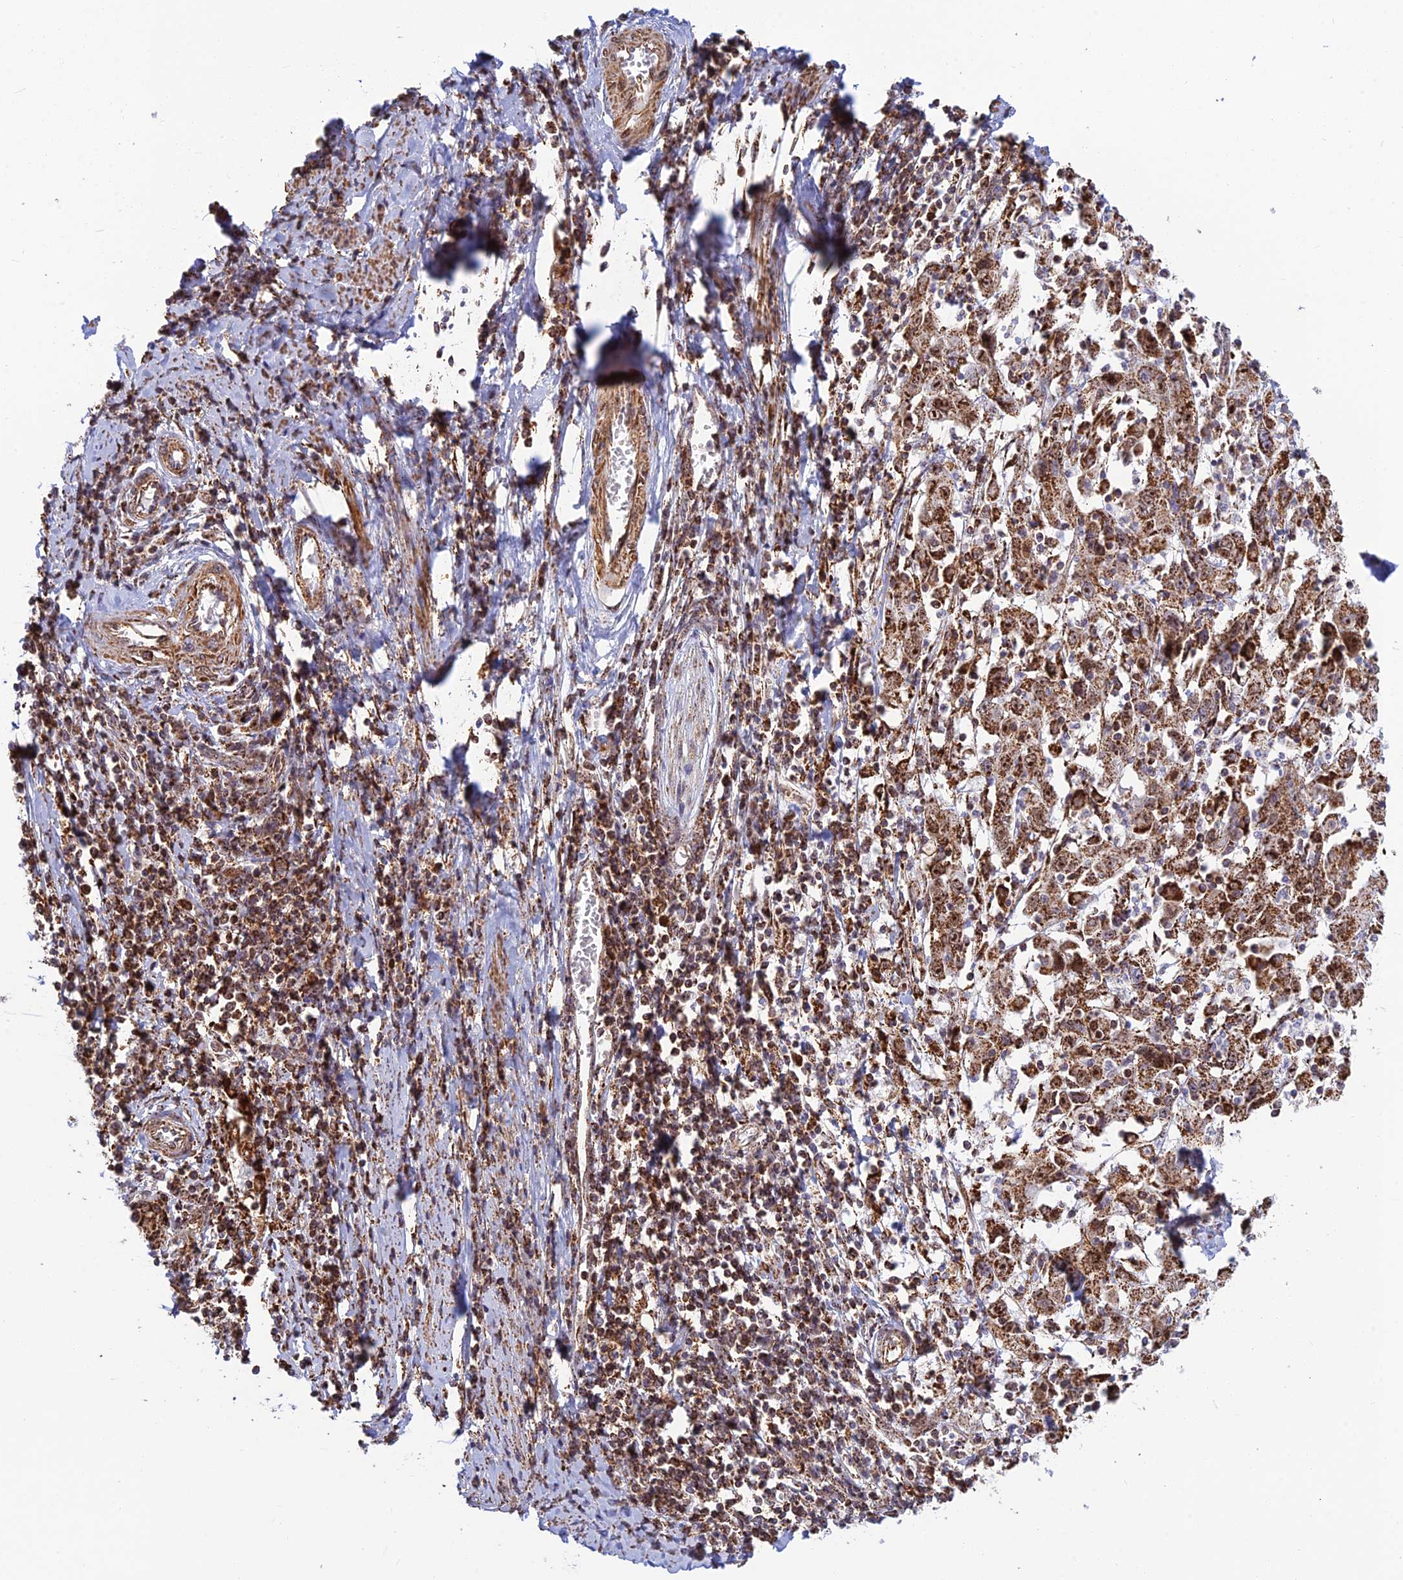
{"staining": {"intensity": "moderate", "quantity": ">75%", "location": "cytoplasmic/membranous"}, "tissue": "cervical cancer", "cell_type": "Tumor cells", "image_type": "cancer", "snomed": [{"axis": "morphology", "description": "Squamous cell carcinoma, NOS"}, {"axis": "topography", "description": "Cervix"}], "caption": "There is medium levels of moderate cytoplasmic/membranous positivity in tumor cells of cervical cancer, as demonstrated by immunohistochemical staining (brown color).", "gene": "POLR1G", "patient": {"sex": "female", "age": 46}}